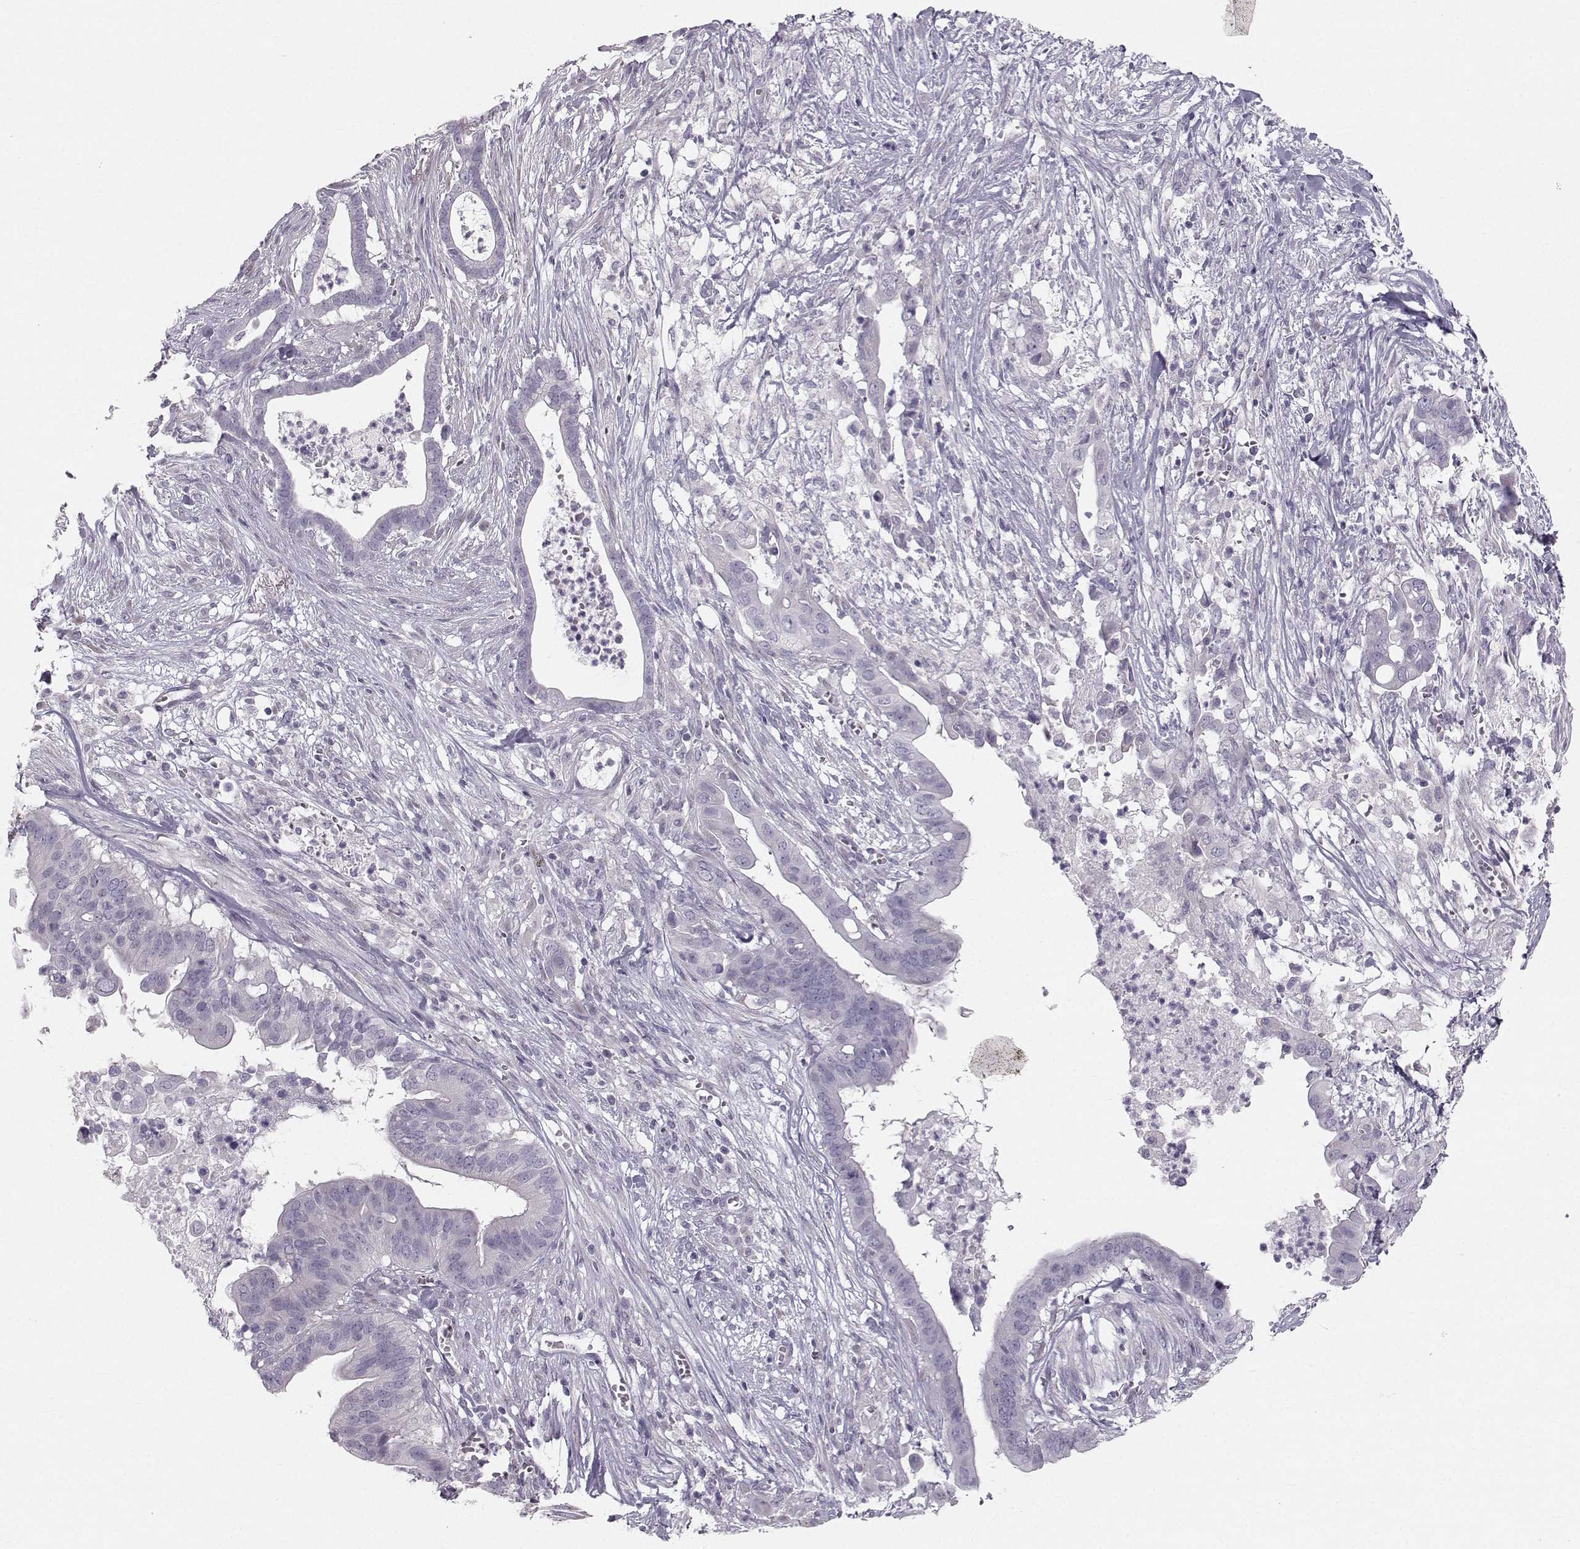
{"staining": {"intensity": "negative", "quantity": "none", "location": "none"}, "tissue": "pancreatic cancer", "cell_type": "Tumor cells", "image_type": "cancer", "snomed": [{"axis": "morphology", "description": "Adenocarcinoma, NOS"}, {"axis": "topography", "description": "Pancreas"}], "caption": "Immunohistochemical staining of pancreatic cancer (adenocarcinoma) displays no significant positivity in tumor cells.", "gene": "OIP5", "patient": {"sex": "male", "age": 61}}